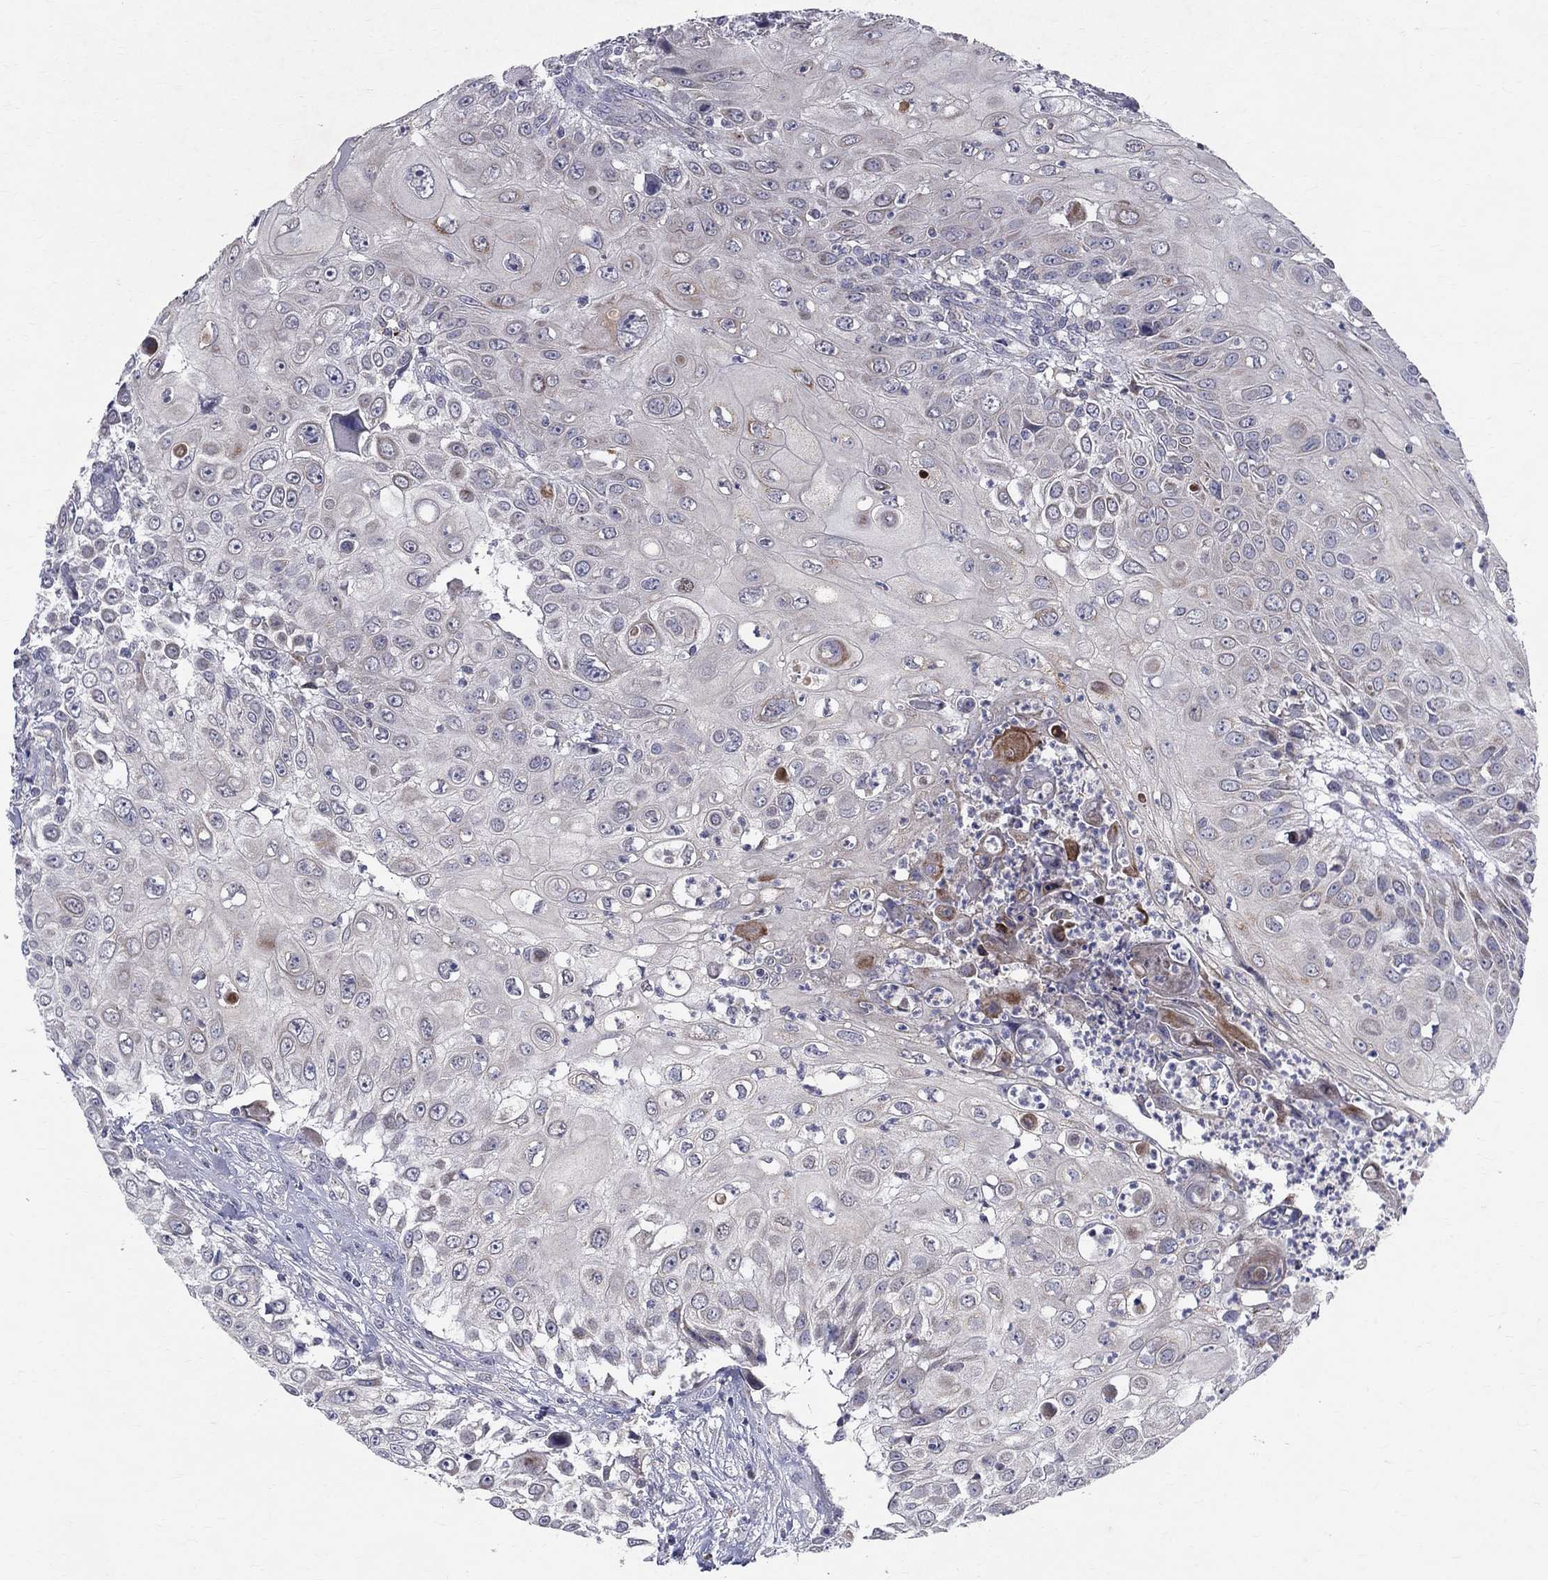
{"staining": {"intensity": "negative", "quantity": "none", "location": "none"}, "tissue": "urothelial cancer", "cell_type": "Tumor cells", "image_type": "cancer", "snomed": [{"axis": "morphology", "description": "Urothelial carcinoma, High grade"}, {"axis": "topography", "description": "Urinary bladder"}], "caption": "Tumor cells are negative for protein expression in human urothelial cancer.", "gene": "SLC4A10", "patient": {"sex": "female", "age": 79}}